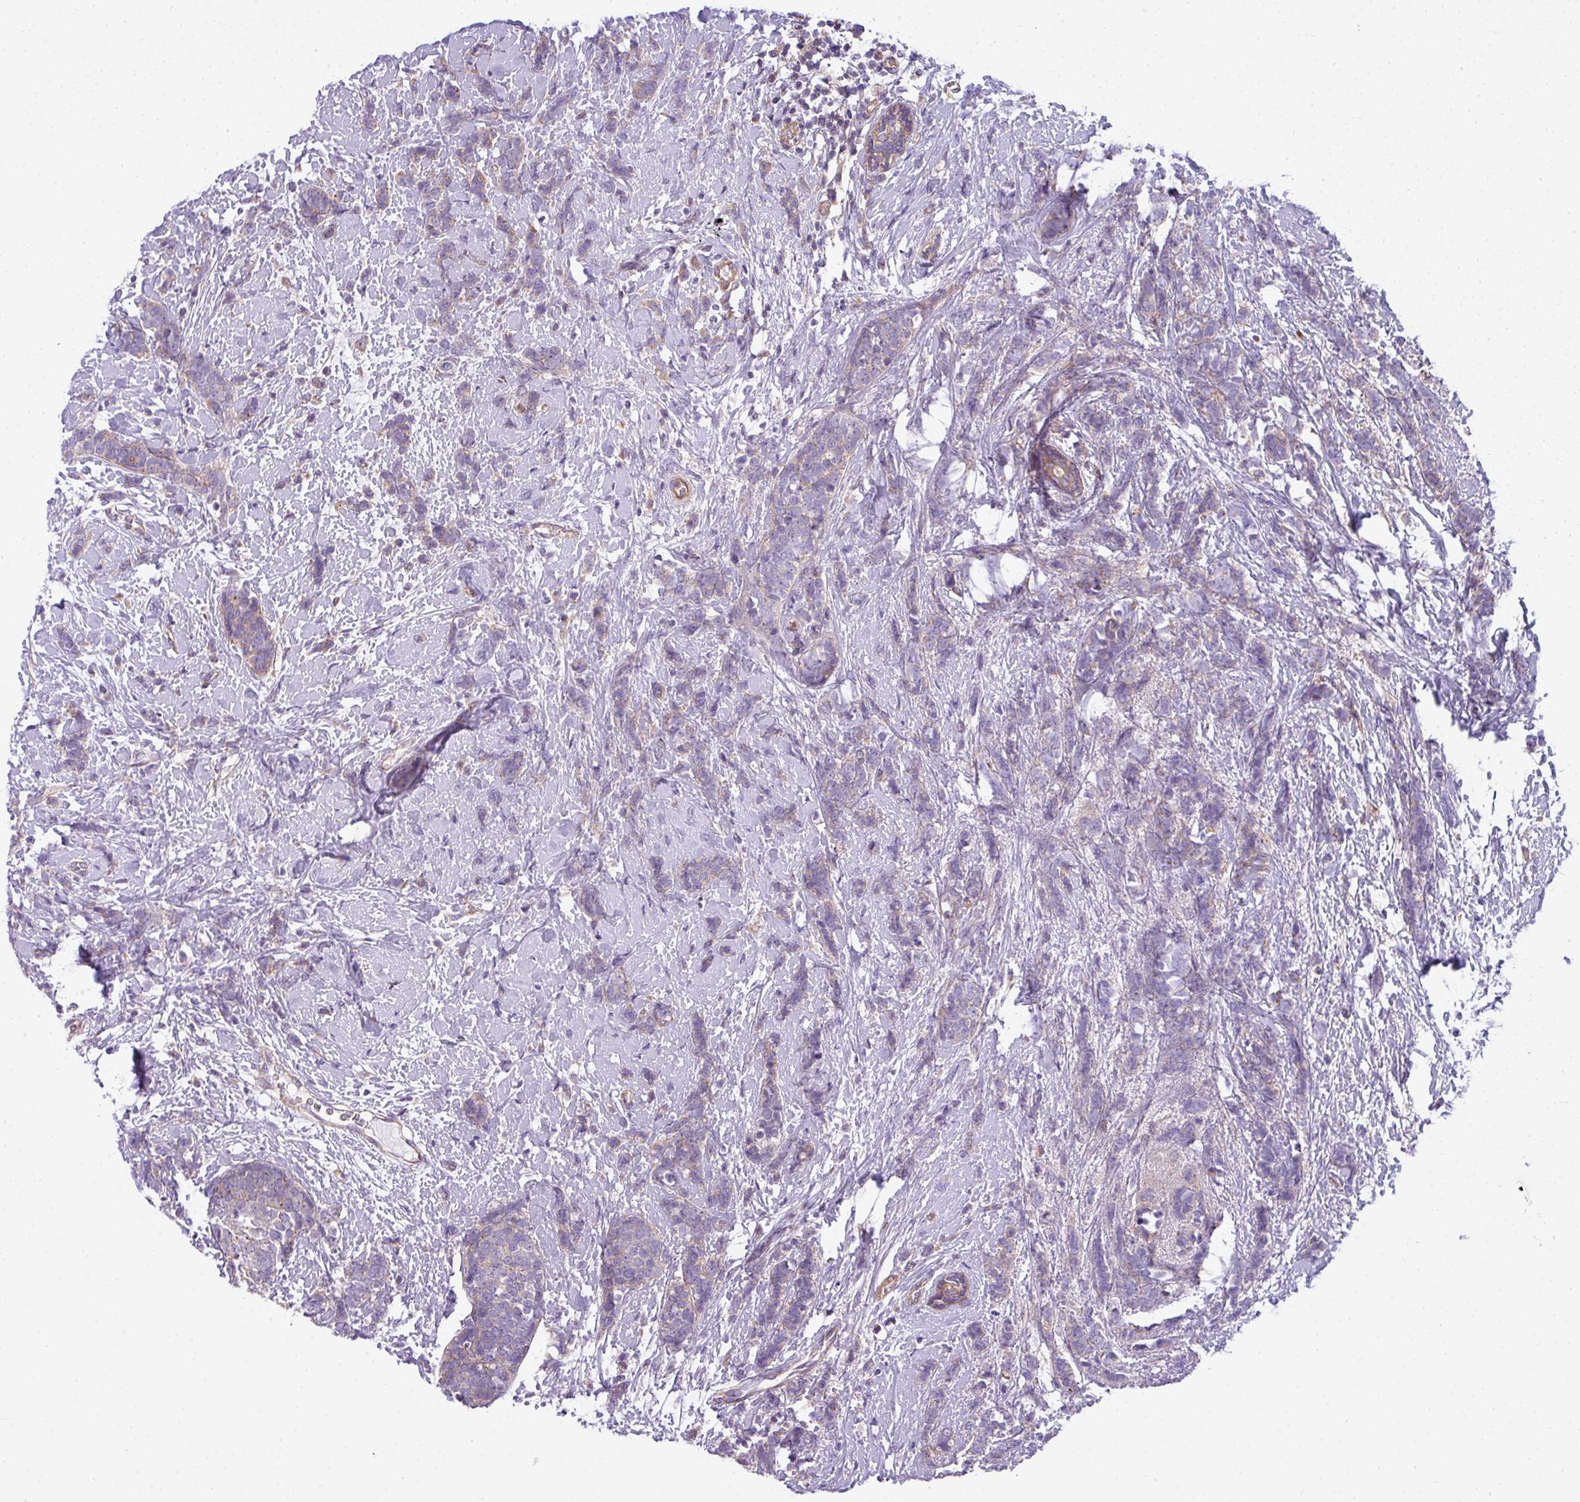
{"staining": {"intensity": "weak", "quantity": "<25%", "location": "cytoplasmic/membranous"}, "tissue": "breast cancer", "cell_type": "Tumor cells", "image_type": "cancer", "snomed": [{"axis": "morphology", "description": "Lobular carcinoma"}, {"axis": "topography", "description": "Breast"}], "caption": "IHC of breast lobular carcinoma shows no expression in tumor cells.", "gene": "PALS2", "patient": {"sex": "female", "age": 58}}